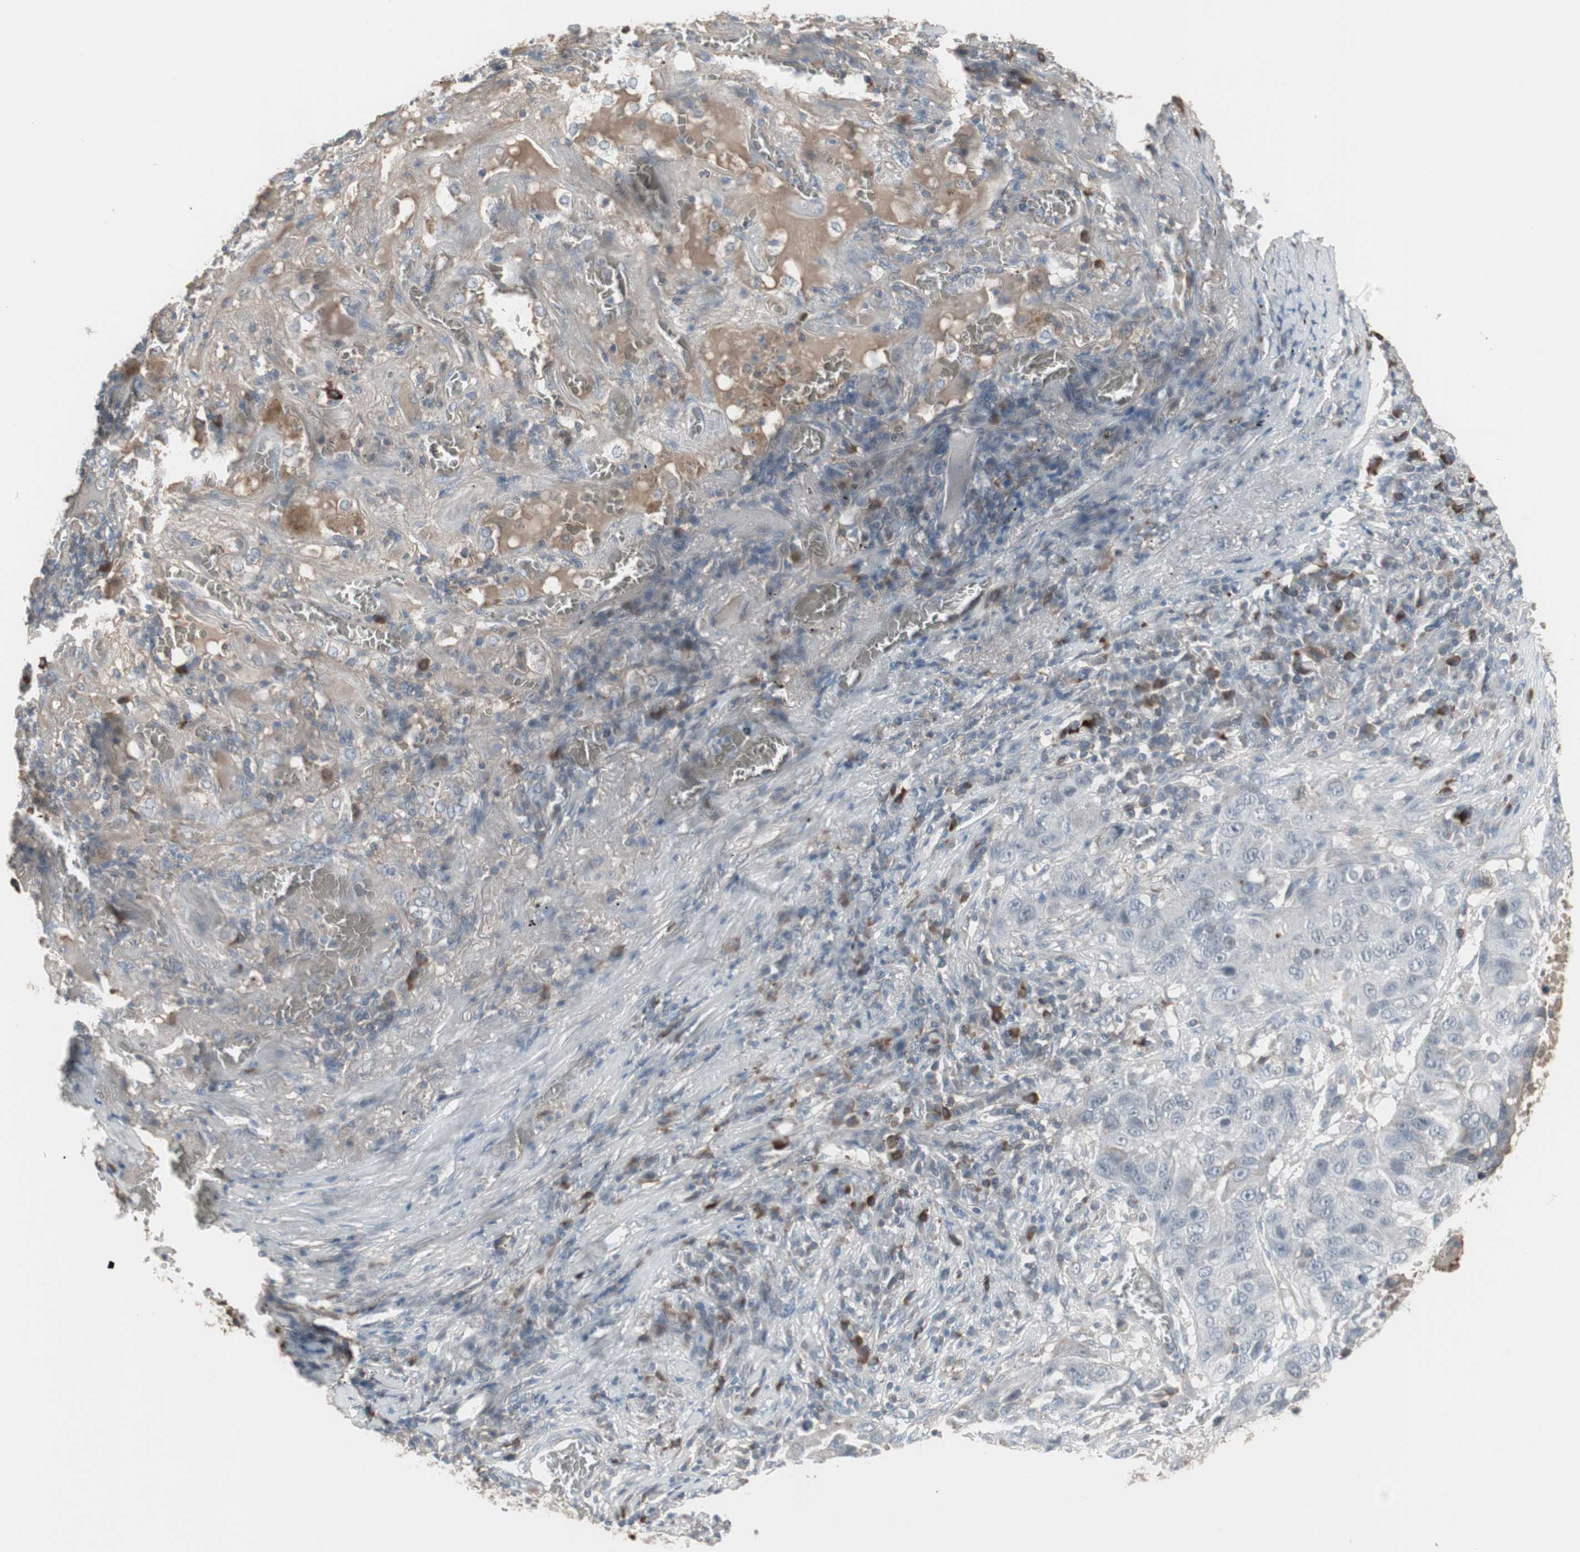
{"staining": {"intensity": "negative", "quantity": "none", "location": "none"}, "tissue": "lung cancer", "cell_type": "Tumor cells", "image_type": "cancer", "snomed": [{"axis": "morphology", "description": "Squamous cell carcinoma, NOS"}, {"axis": "topography", "description": "Lung"}], "caption": "This is an IHC micrograph of lung squamous cell carcinoma. There is no staining in tumor cells.", "gene": "ZSCAN32", "patient": {"sex": "male", "age": 57}}